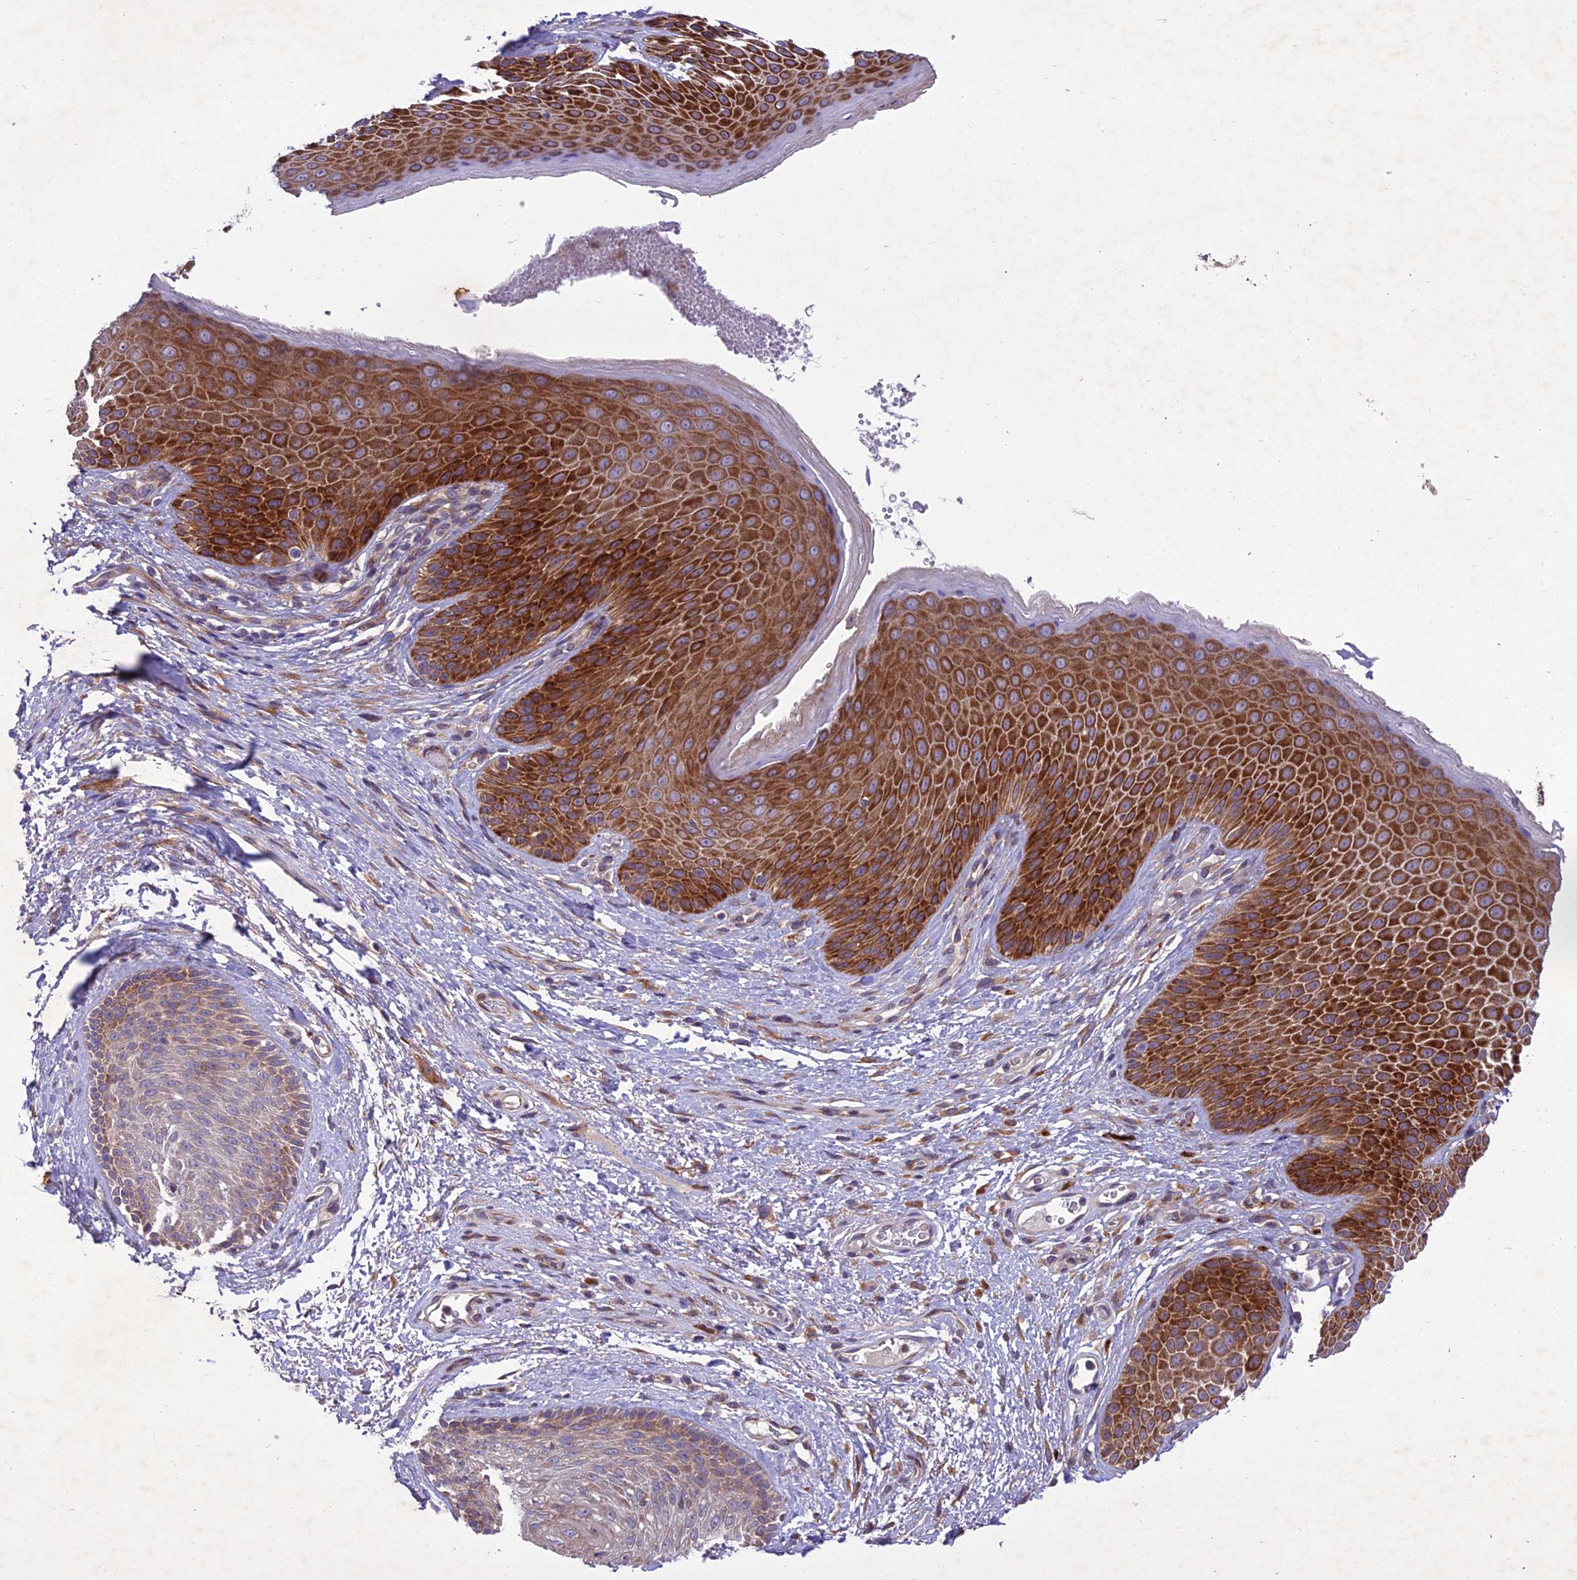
{"staining": {"intensity": "strong", "quantity": ">75%", "location": "cytoplasmic/membranous"}, "tissue": "skin", "cell_type": "Epidermal cells", "image_type": "normal", "snomed": [{"axis": "morphology", "description": "Normal tissue, NOS"}, {"axis": "topography", "description": "Anal"}], "caption": "A brown stain shows strong cytoplasmic/membranous expression of a protein in epidermal cells of unremarkable skin.", "gene": "CENPL", "patient": {"sex": "male", "age": 74}}